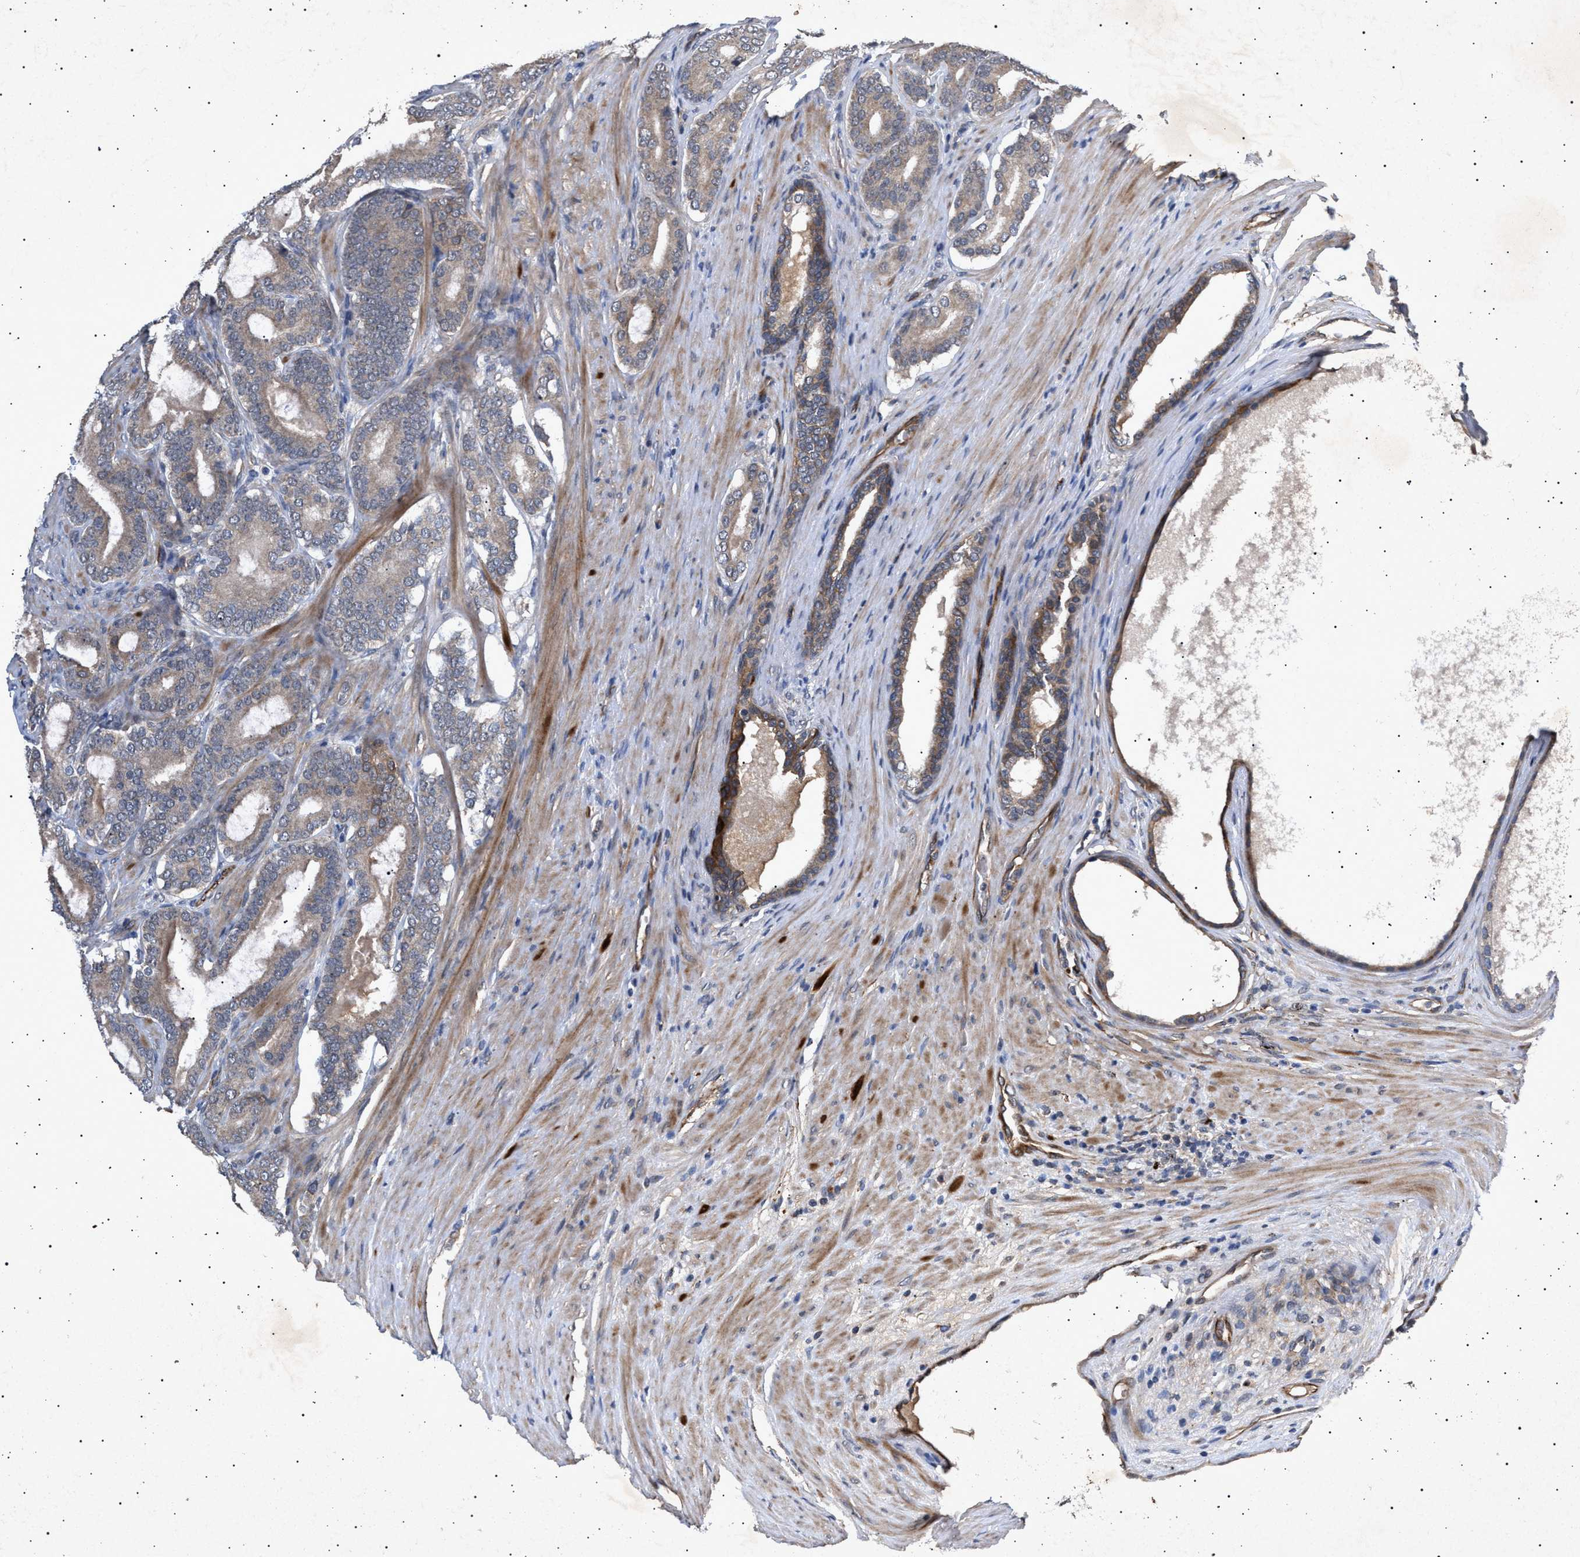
{"staining": {"intensity": "weak", "quantity": "25%-75%", "location": "cytoplasmic/membranous"}, "tissue": "prostate cancer", "cell_type": "Tumor cells", "image_type": "cancer", "snomed": [{"axis": "morphology", "description": "Adenocarcinoma, High grade"}, {"axis": "topography", "description": "Prostate"}], "caption": "Protein expression analysis of human prostate high-grade adenocarcinoma reveals weak cytoplasmic/membranous staining in about 25%-75% of tumor cells. (DAB (3,3'-diaminobenzidine) = brown stain, brightfield microscopy at high magnification).", "gene": "SIRT5", "patient": {"sex": "male", "age": 60}}